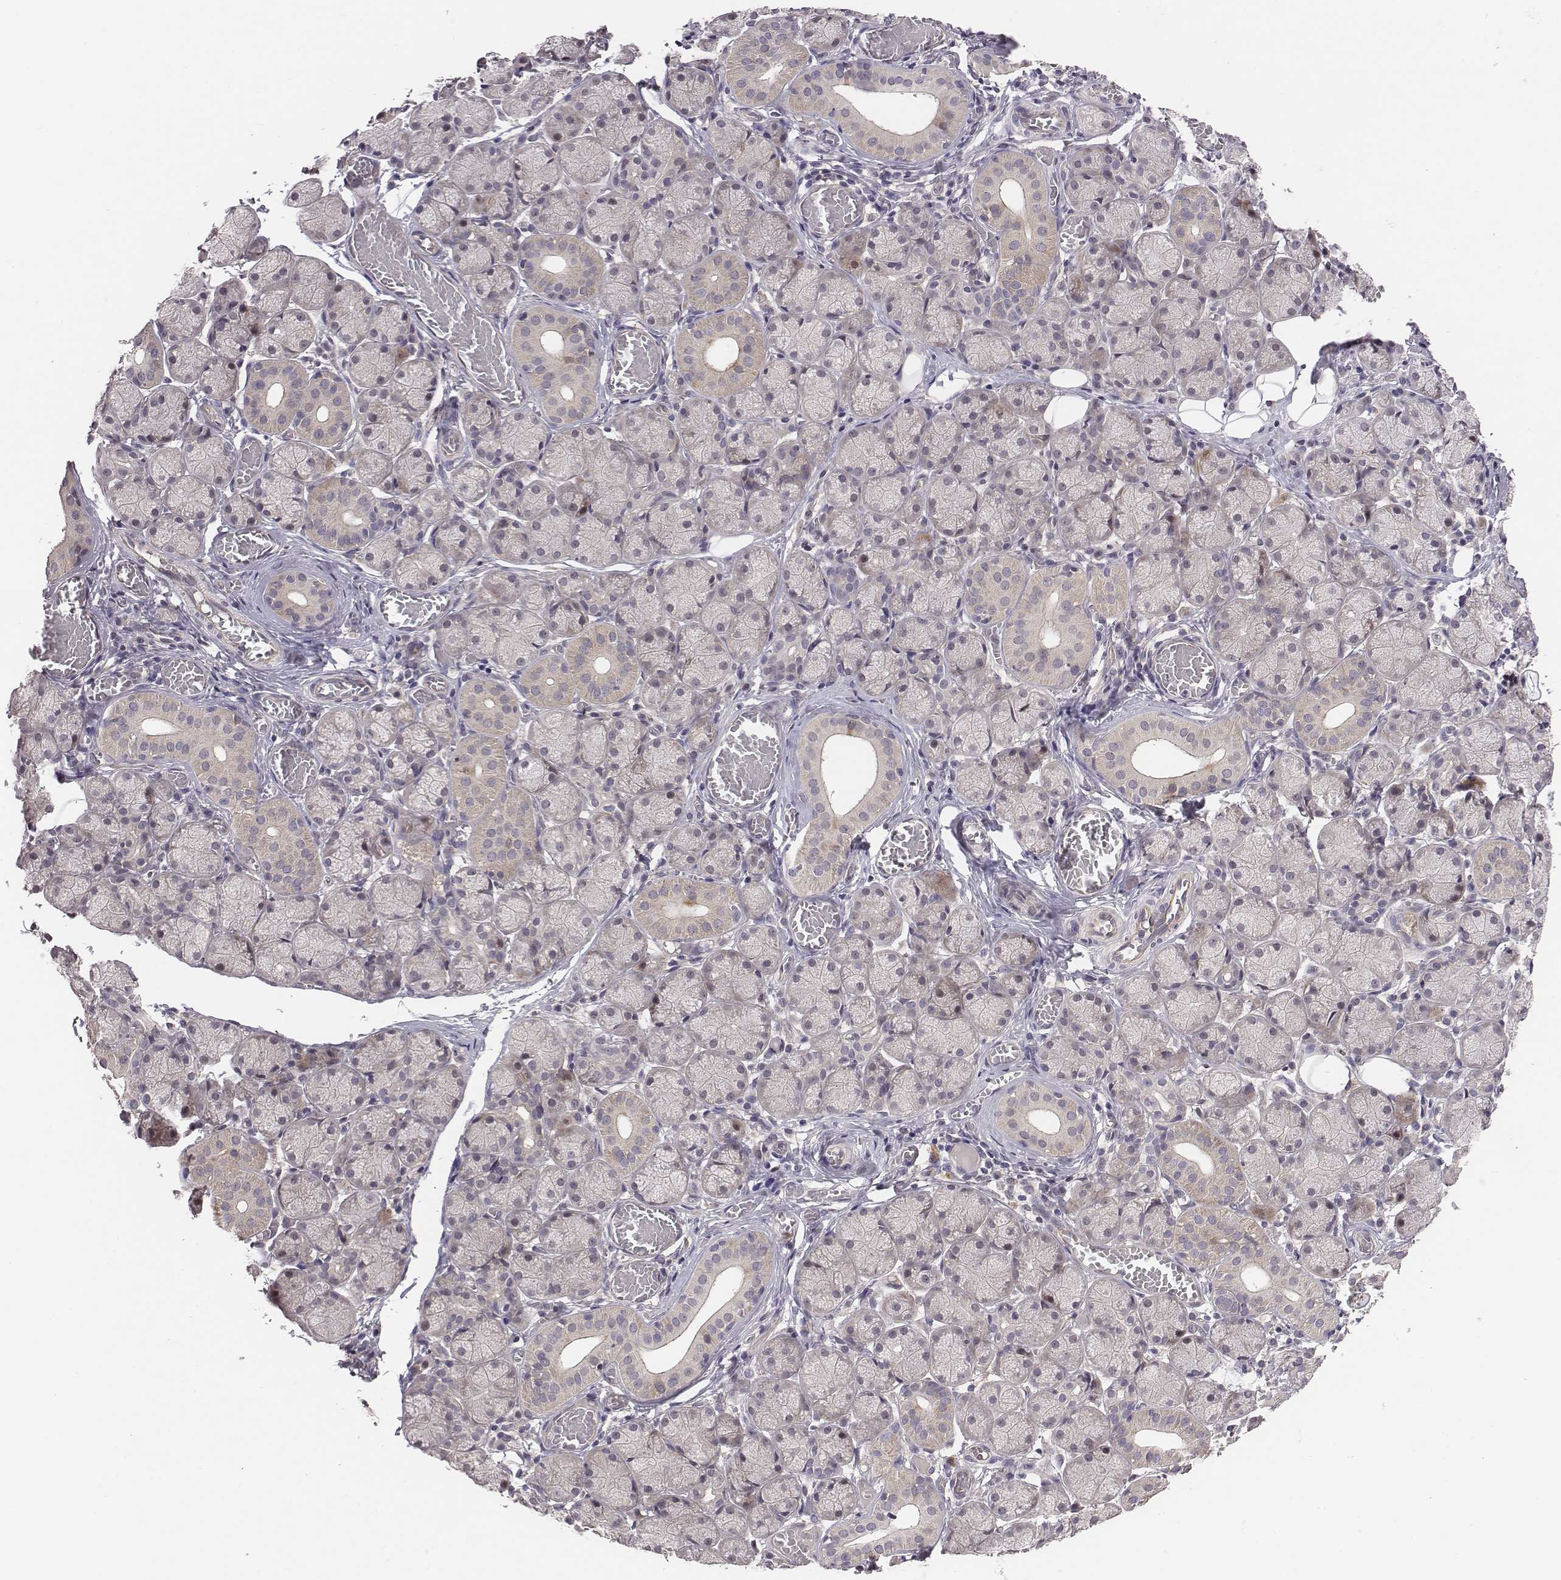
{"staining": {"intensity": "weak", "quantity": "<25%", "location": "cytoplasmic/membranous"}, "tissue": "salivary gland", "cell_type": "Glandular cells", "image_type": "normal", "snomed": [{"axis": "morphology", "description": "Normal tissue, NOS"}, {"axis": "topography", "description": "Salivary gland"}, {"axis": "topography", "description": "Peripheral nerve tissue"}], "caption": "Immunohistochemistry (IHC) photomicrograph of benign salivary gland: human salivary gland stained with DAB (3,3'-diaminobenzidine) displays no significant protein expression in glandular cells.", "gene": "SMURF2", "patient": {"sex": "female", "age": 24}}